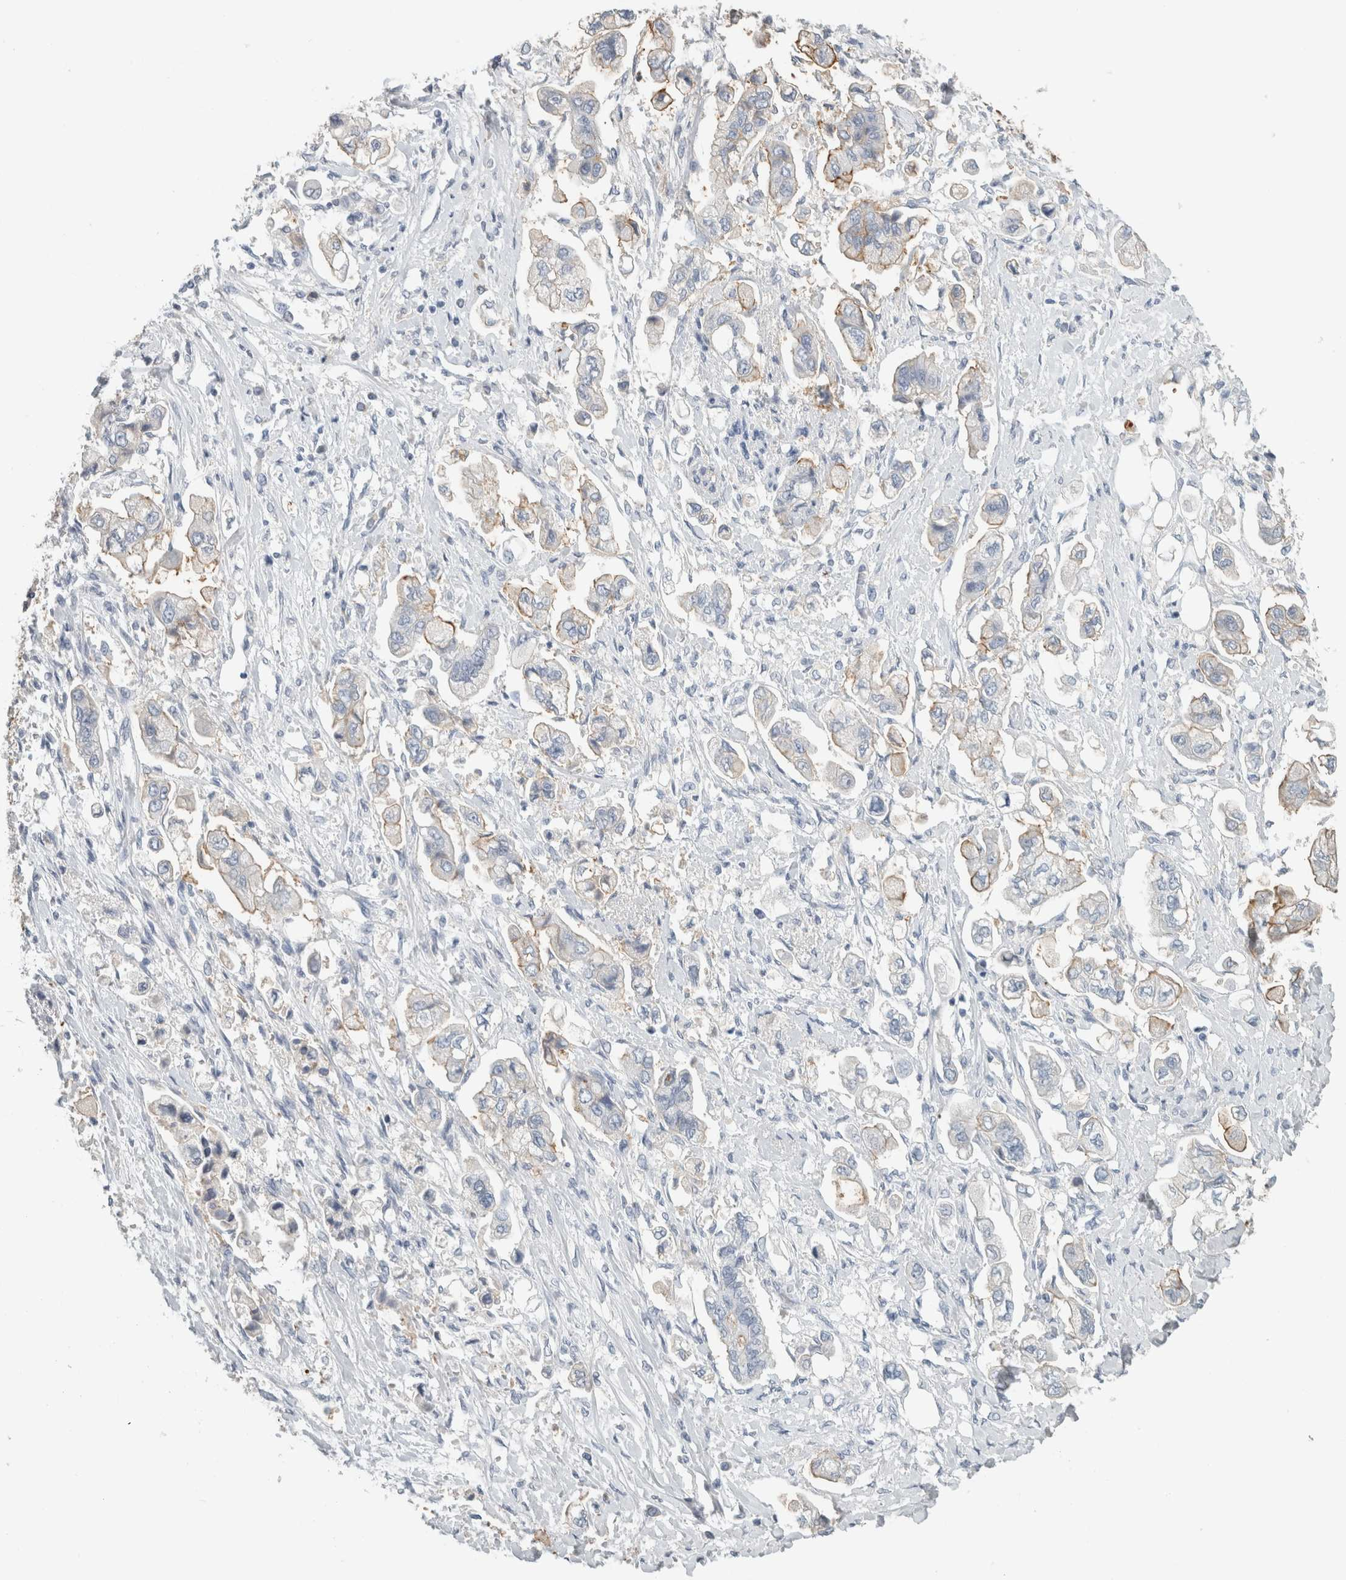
{"staining": {"intensity": "moderate", "quantity": "<25%", "location": "cytoplasmic/membranous"}, "tissue": "stomach cancer", "cell_type": "Tumor cells", "image_type": "cancer", "snomed": [{"axis": "morphology", "description": "Adenocarcinoma, NOS"}, {"axis": "topography", "description": "Stomach"}], "caption": "A high-resolution image shows immunohistochemistry staining of stomach adenocarcinoma, which demonstrates moderate cytoplasmic/membranous staining in about <25% of tumor cells.", "gene": "TSPAN8", "patient": {"sex": "male", "age": 62}}